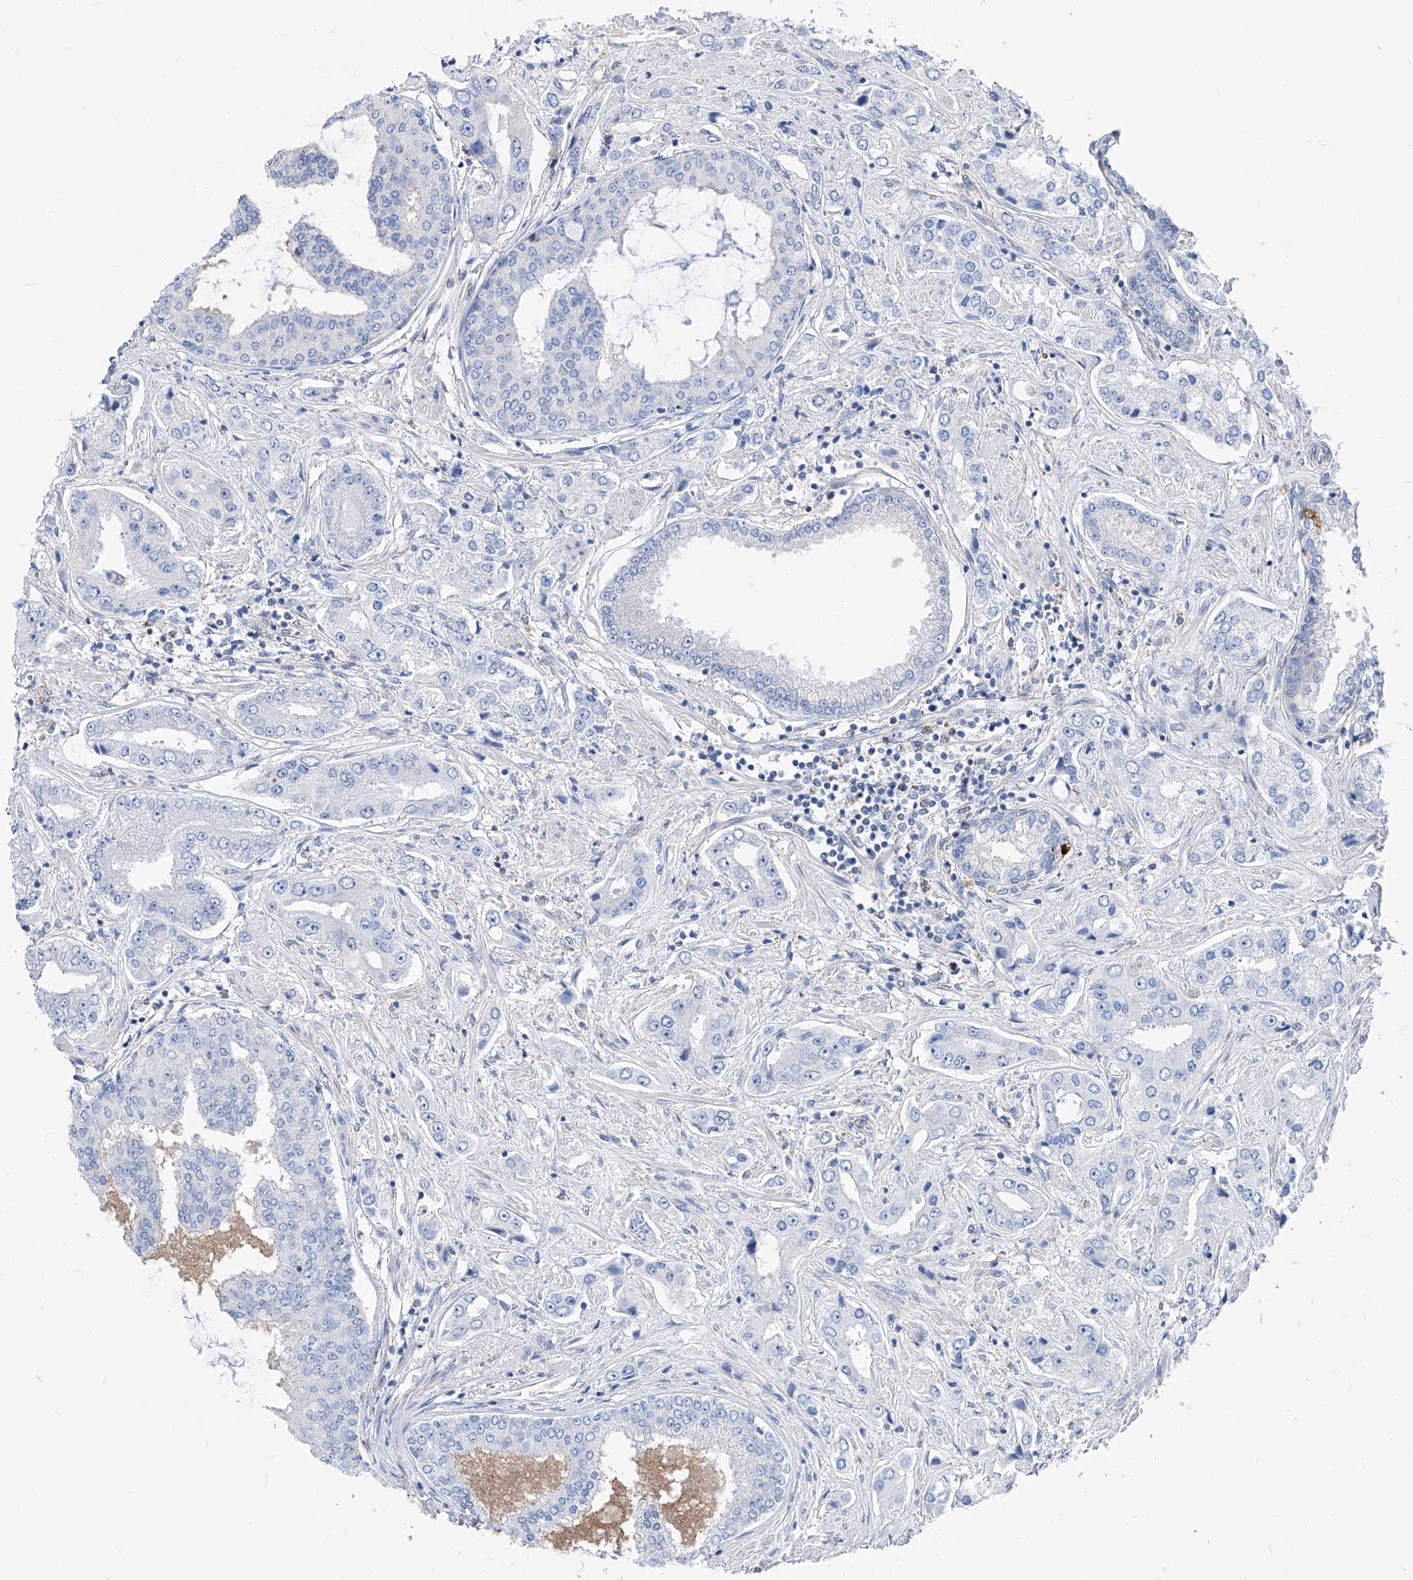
{"staining": {"intensity": "negative", "quantity": "none", "location": "none"}, "tissue": "prostate cancer", "cell_type": "Tumor cells", "image_type": "cancer", "snomed": [{"axis": "morphology", "description": "Adenocarcinoma, High grade"}, {"axis": "topography", "description": "Prostate"}], "caption": "The immunohistochemistry micrograph has no significant staining in tumor cells of adenocarcinoma (high-grade) (prostate) tissue.", "gene": "AGPS", "patient": {"sex": "male", "age": 66}}